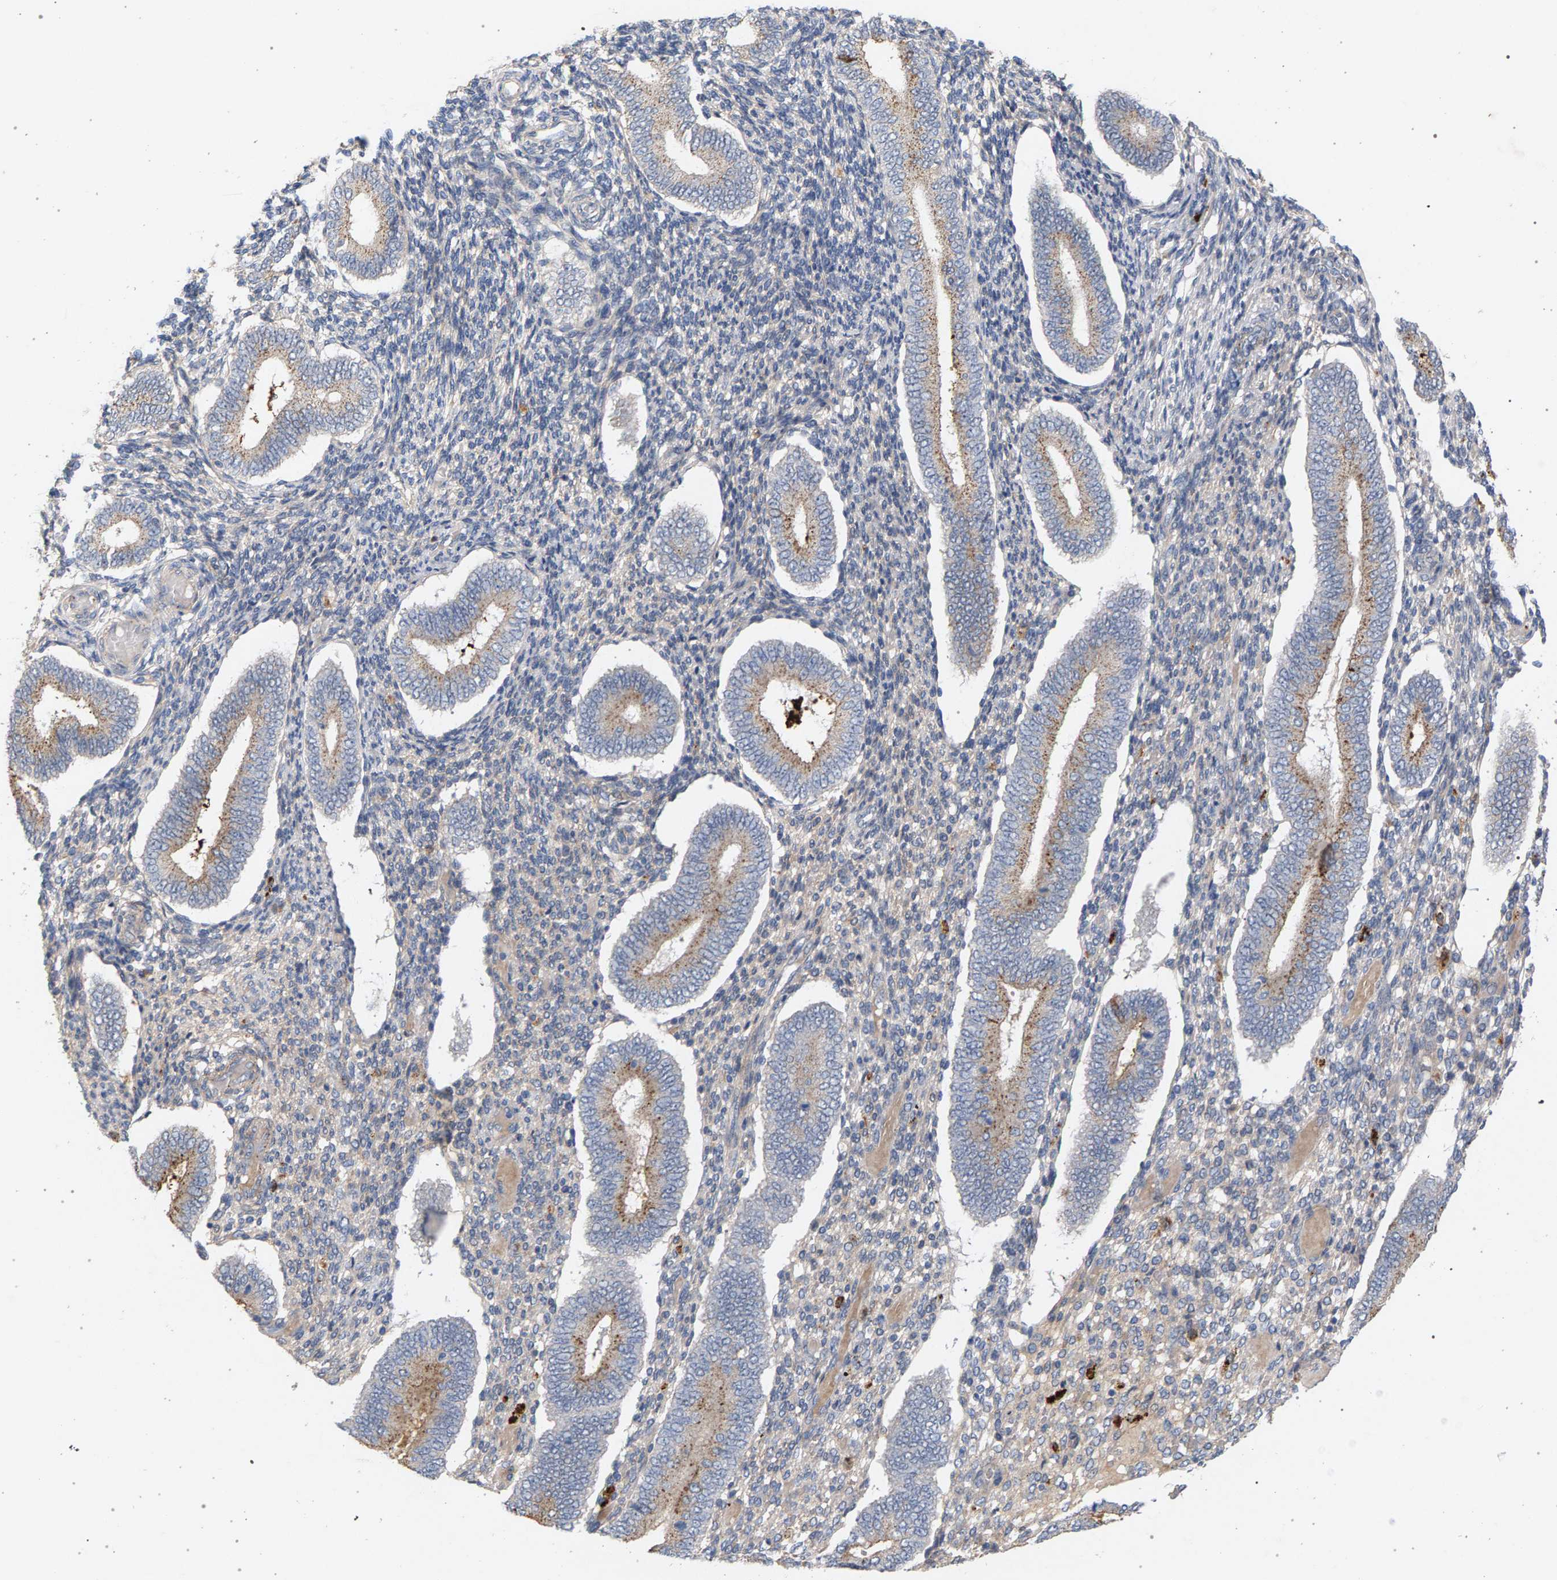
{"staining": {"intensity": "moderate", "quantity": "<25%", "location": "cytoplasmic/membranous"}, "tissue": "endometrium", "cell_type": "Cells in endometrial stroma", "image_type": "normal", "snomed": [{"axis": "morphology", "description": "Normal tissue, NOS"}, {"axis": "topography", "description": "Endometrium"}], "caption": "A high-resolution histopathology image shows immunohistochemistry staining of normal endometrium, which demonstrates moderate cytoplasmic/membranous expression in about <25% of cells in endometrial stroma. The staining was performed using DAB to visualize the protein expression in brown, while the nuclei were stained in blue with hematoxylin (Magnification: 20x).", "gene": "MAMDC2", "patient": {"sex": "female", "age": 42}}